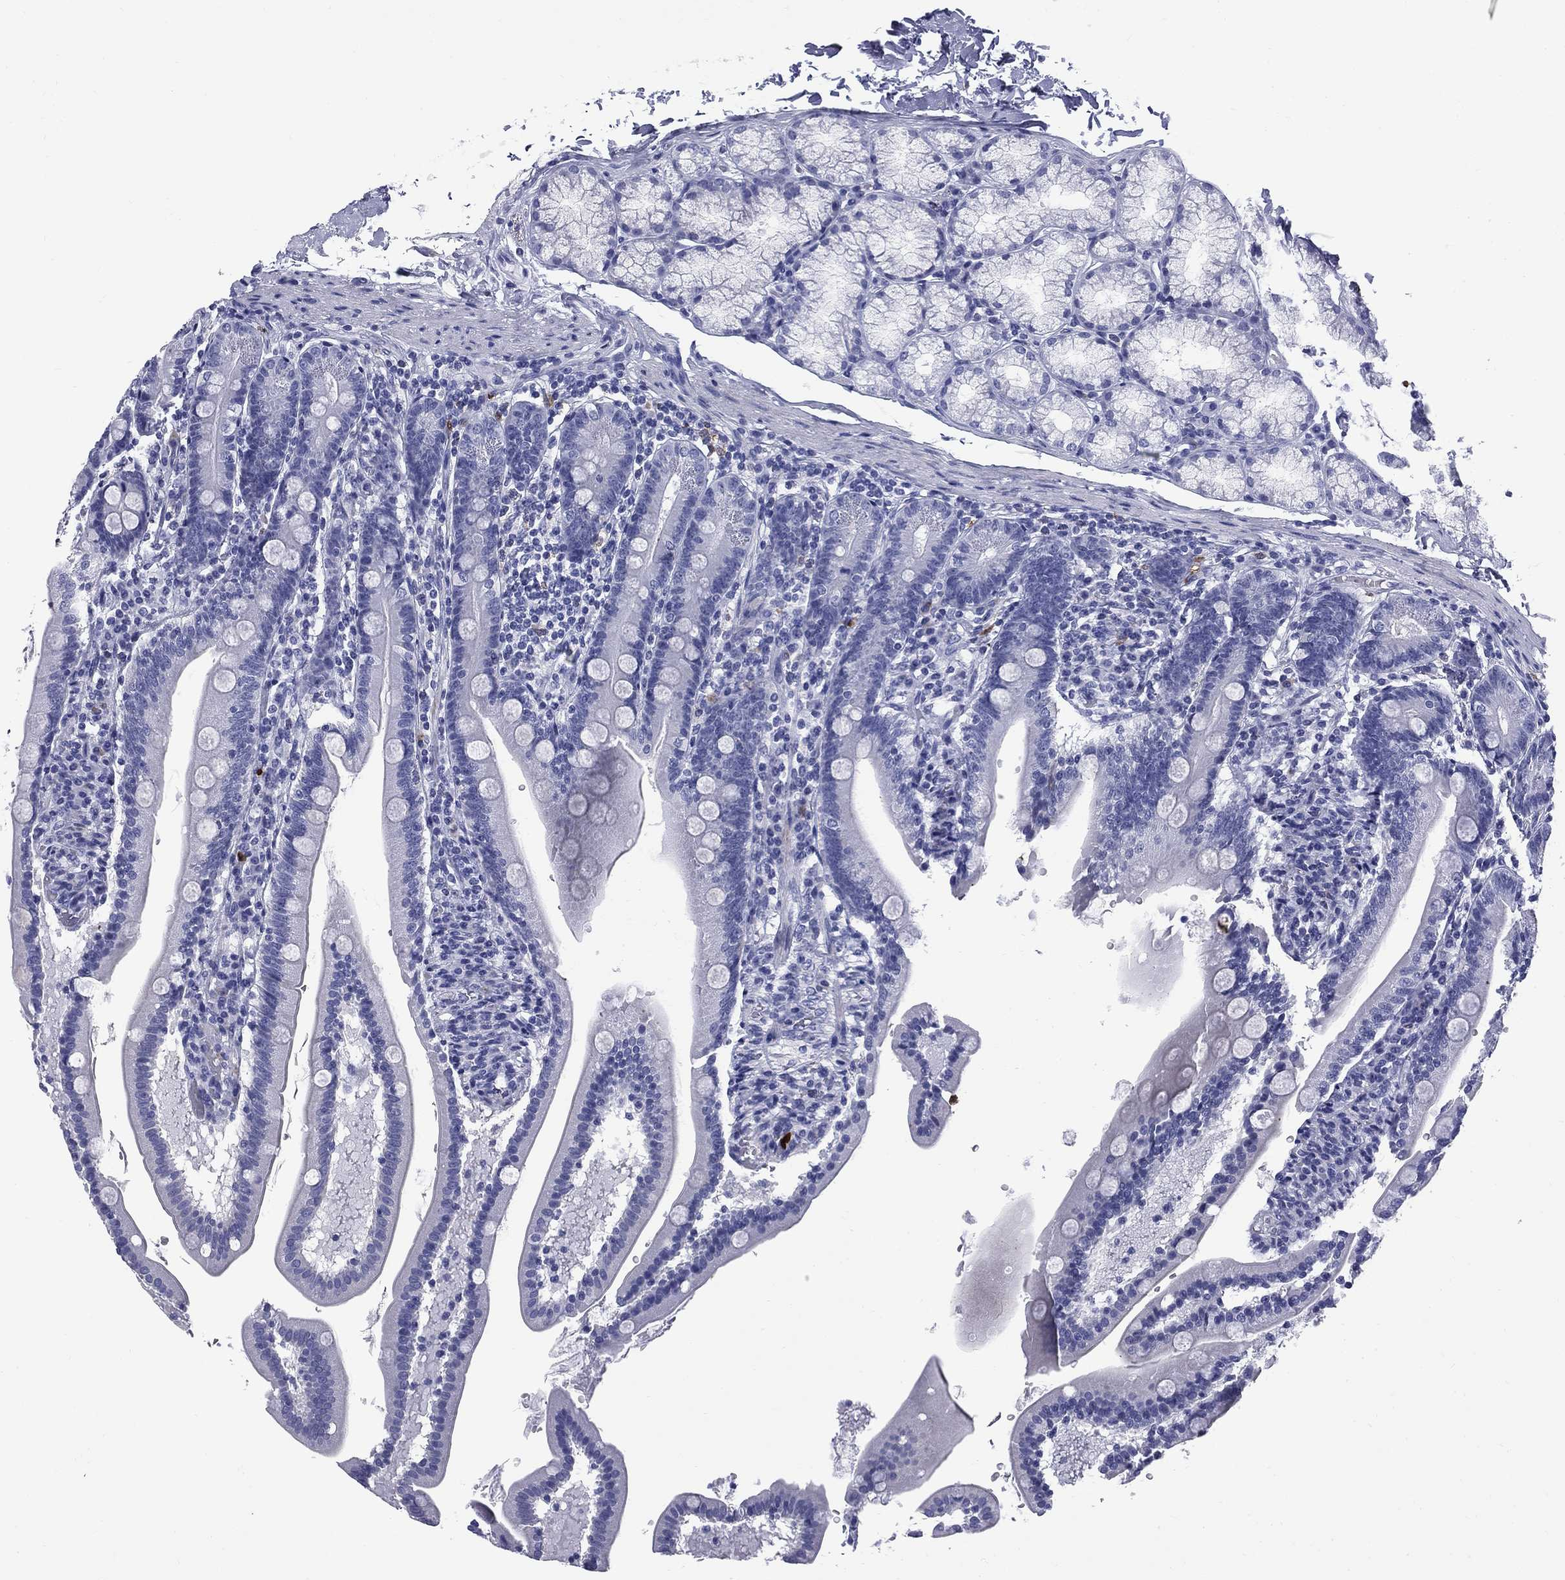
{"staining": {"intensity": "negative", "quantity": "none", "location": "none"}, "tissue": "duodenum", "cell_type": "Glandular cells", "image_type": "normal", "snomed": [{"axis": "morphology", "description": "Normal tissue, NOS"}, {"axis": "topography", "description": "Duodenum"}], "caption": "An image of human duodenum is negative for staining in glandular cells. (Immunohistochemistry (ihc), brightfield microscopy, high magnification).", "gene": "TRIM29", "patient": {"sex": "female", "age": 67}}